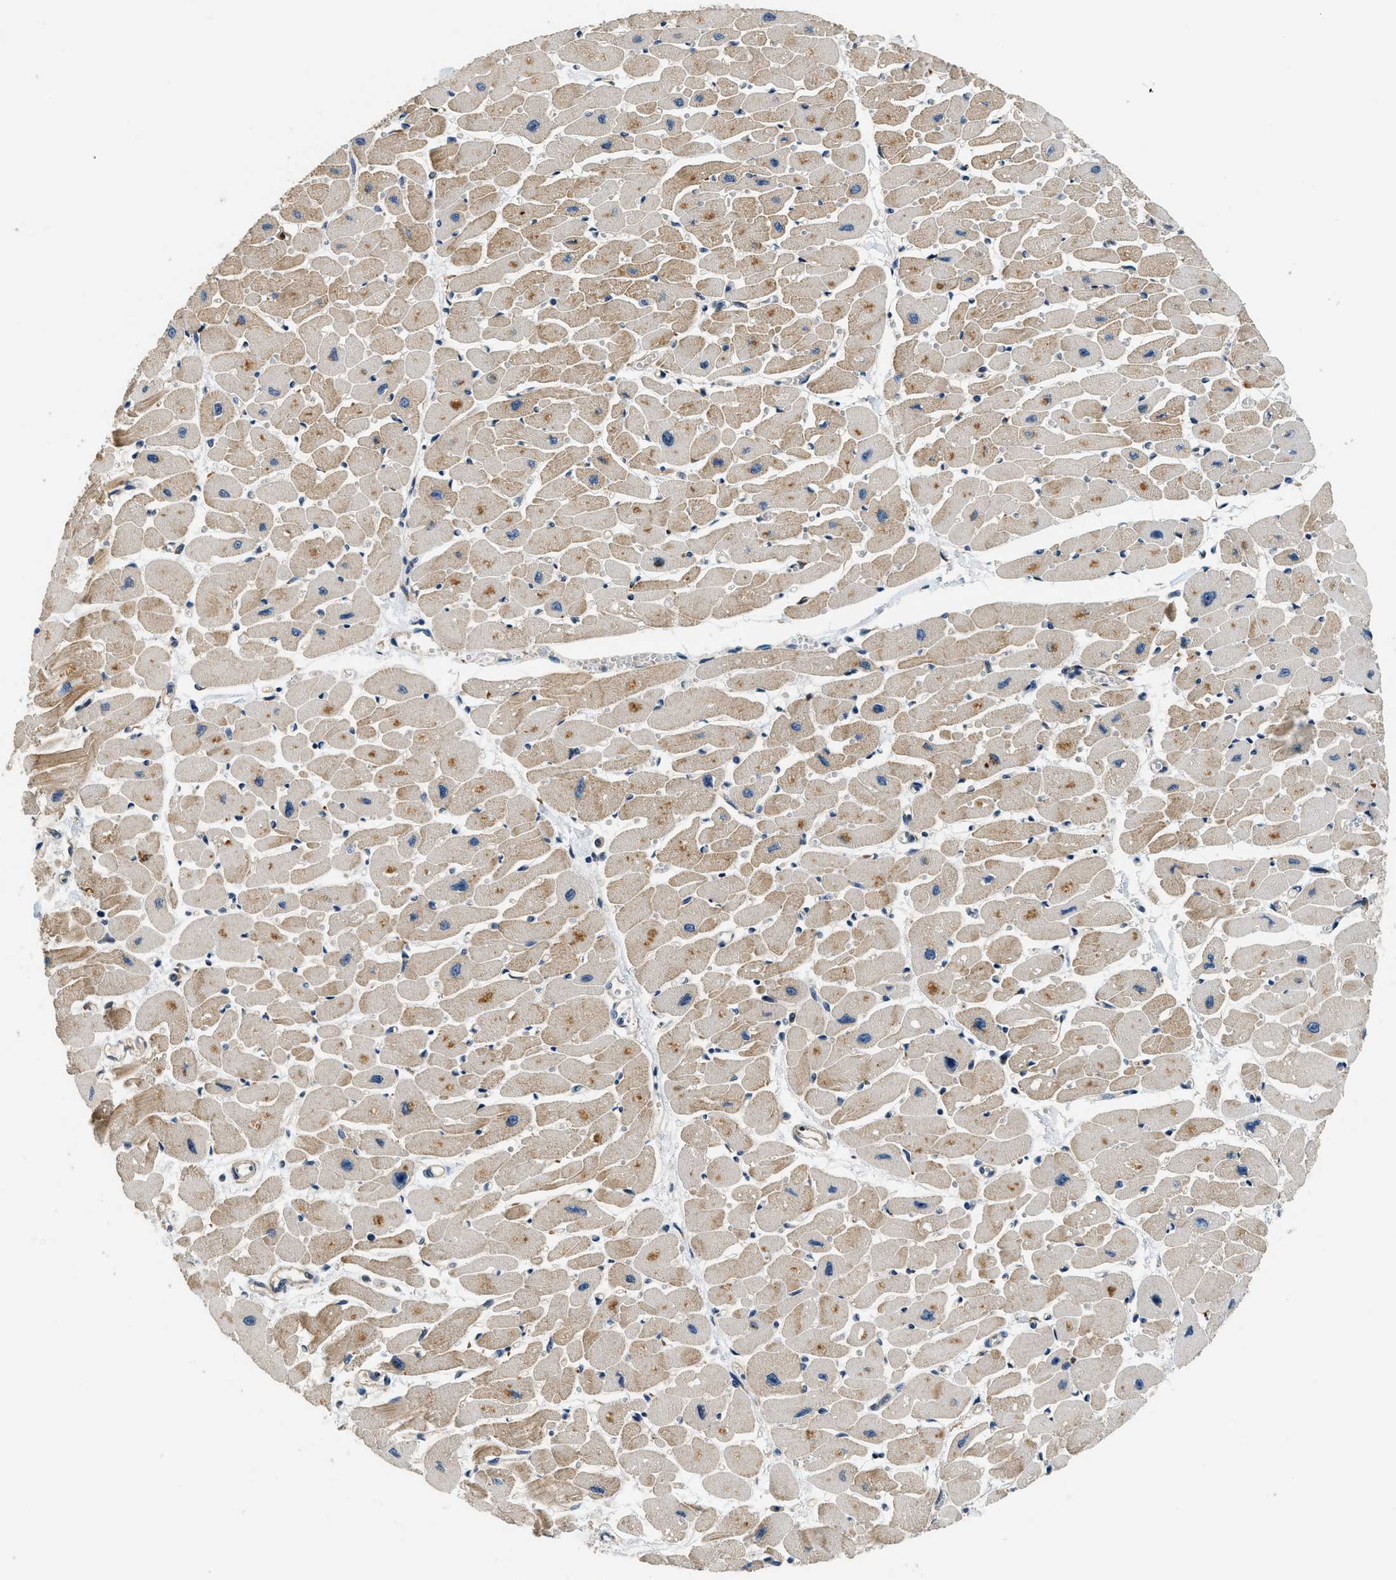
{"staining": {"intensity": "moderate", "quantity": ">75%", "location": "cytoplasmic/membranous"}, "tissue": "heart muscle", "cell_type": "Cardiomyocytes", "image_type": "normal", "snomed": [{"axis": "morphology", "description": "Normal tissue, NOS"}, {"axis": "topography", "description": "Heart"}], "caption": "This is an image of immunohistochemistry staining of unremarkable heart muscle, which shows moderate positivity in the cytoplasmic/membranous of cardiomyocytes.", "gene": "ALOX12", "patient": {"sex": "female", "age": 54}}